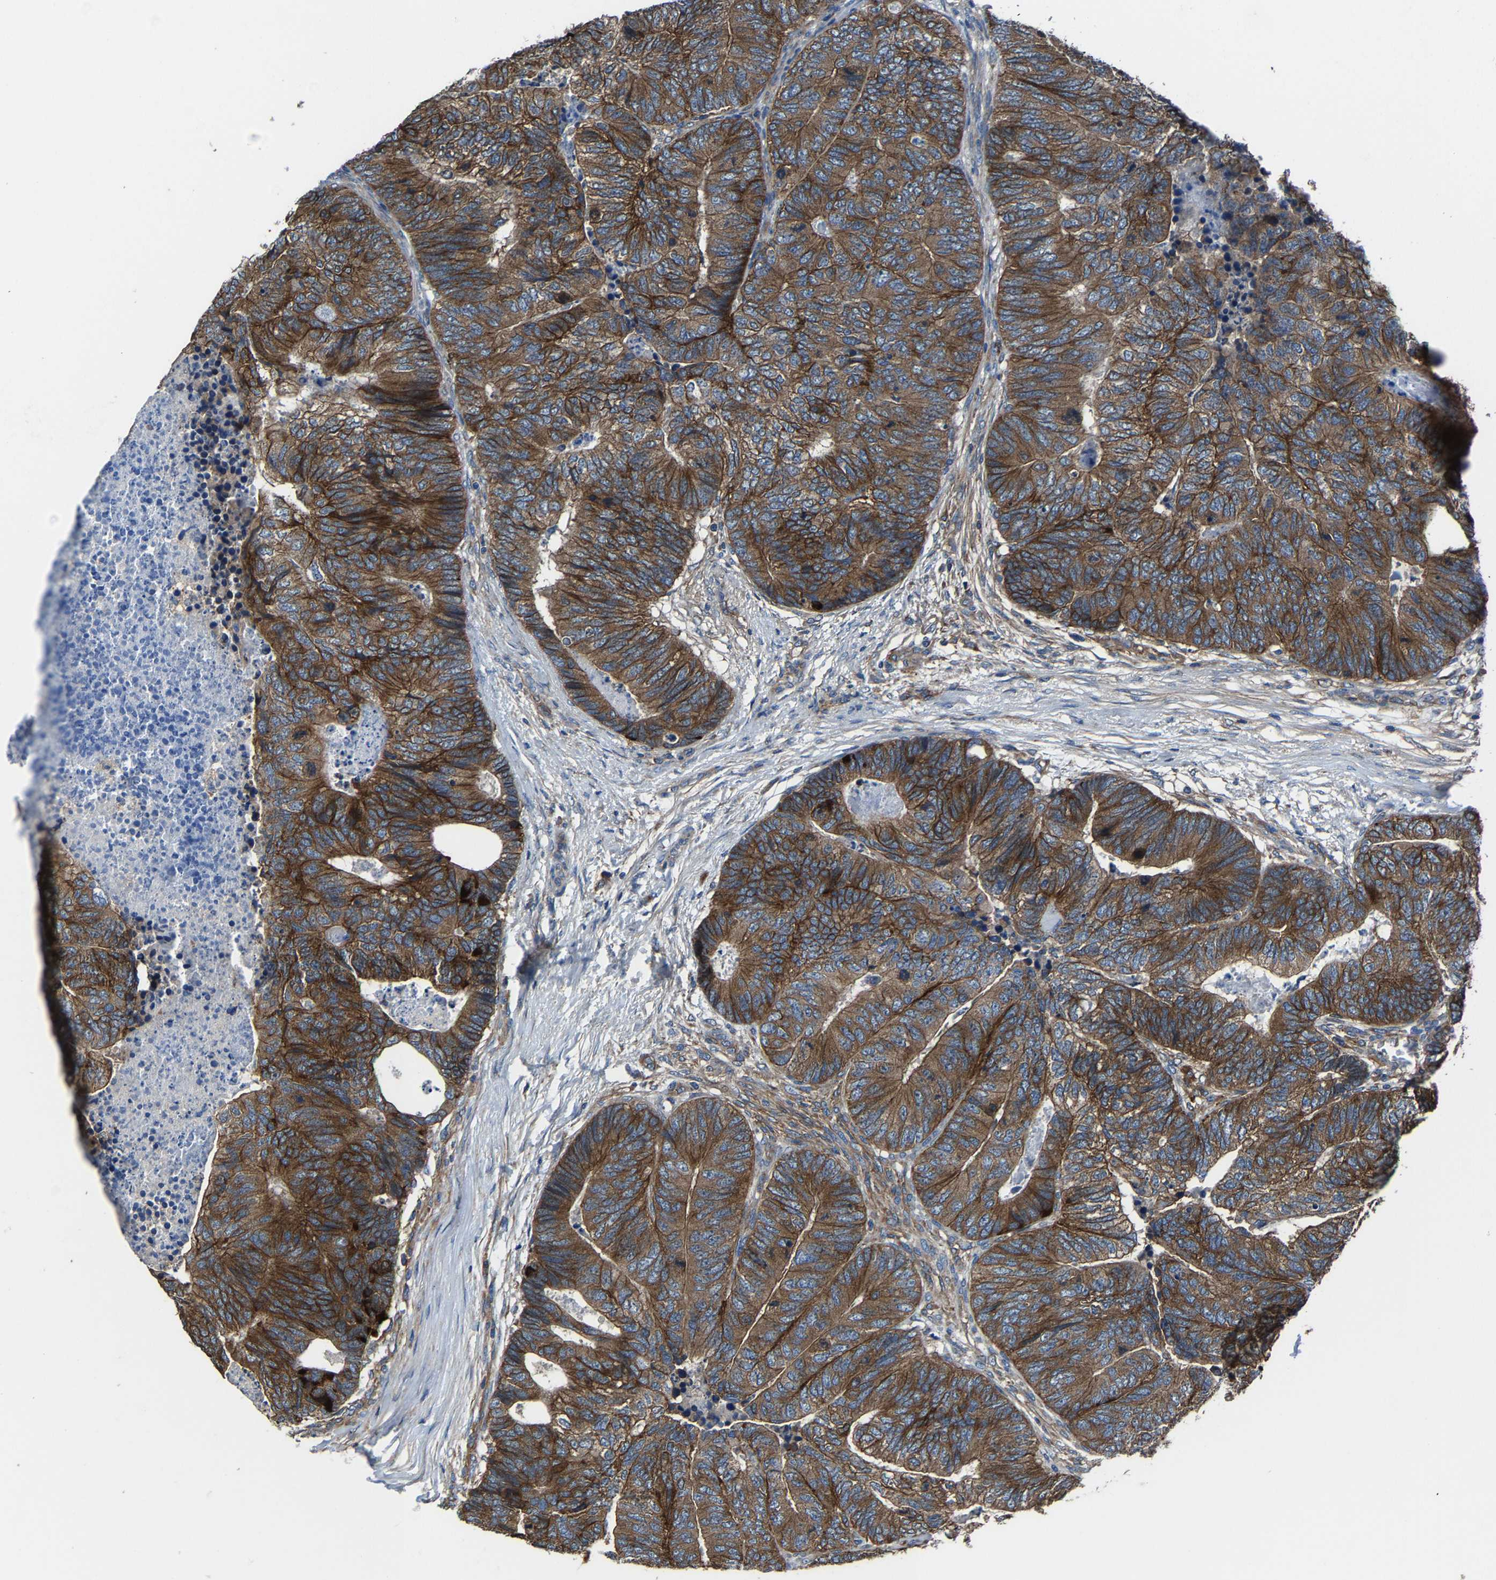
{"staining": {"intensity": "strong", "quantity": ">75%", "location": "cytoplasmic/membranous"}, "tissue": "colorectal cancer", "cell_type": "Tumor cells", "image_type": "cancer", "snomed": [{"axis": "morphology", "description": "Adenocarcinoma, NOS"}, {"axis": "topography", "description": "Colon"}], "caption": "A photomicrograph of human colorectal adenocarcinoma stained for a protein displays strong cytoplasmic/membranous brown staining in tumor cells.", "gene": "KIAA1958", "patient": {"sex": "female", "age": 67}}